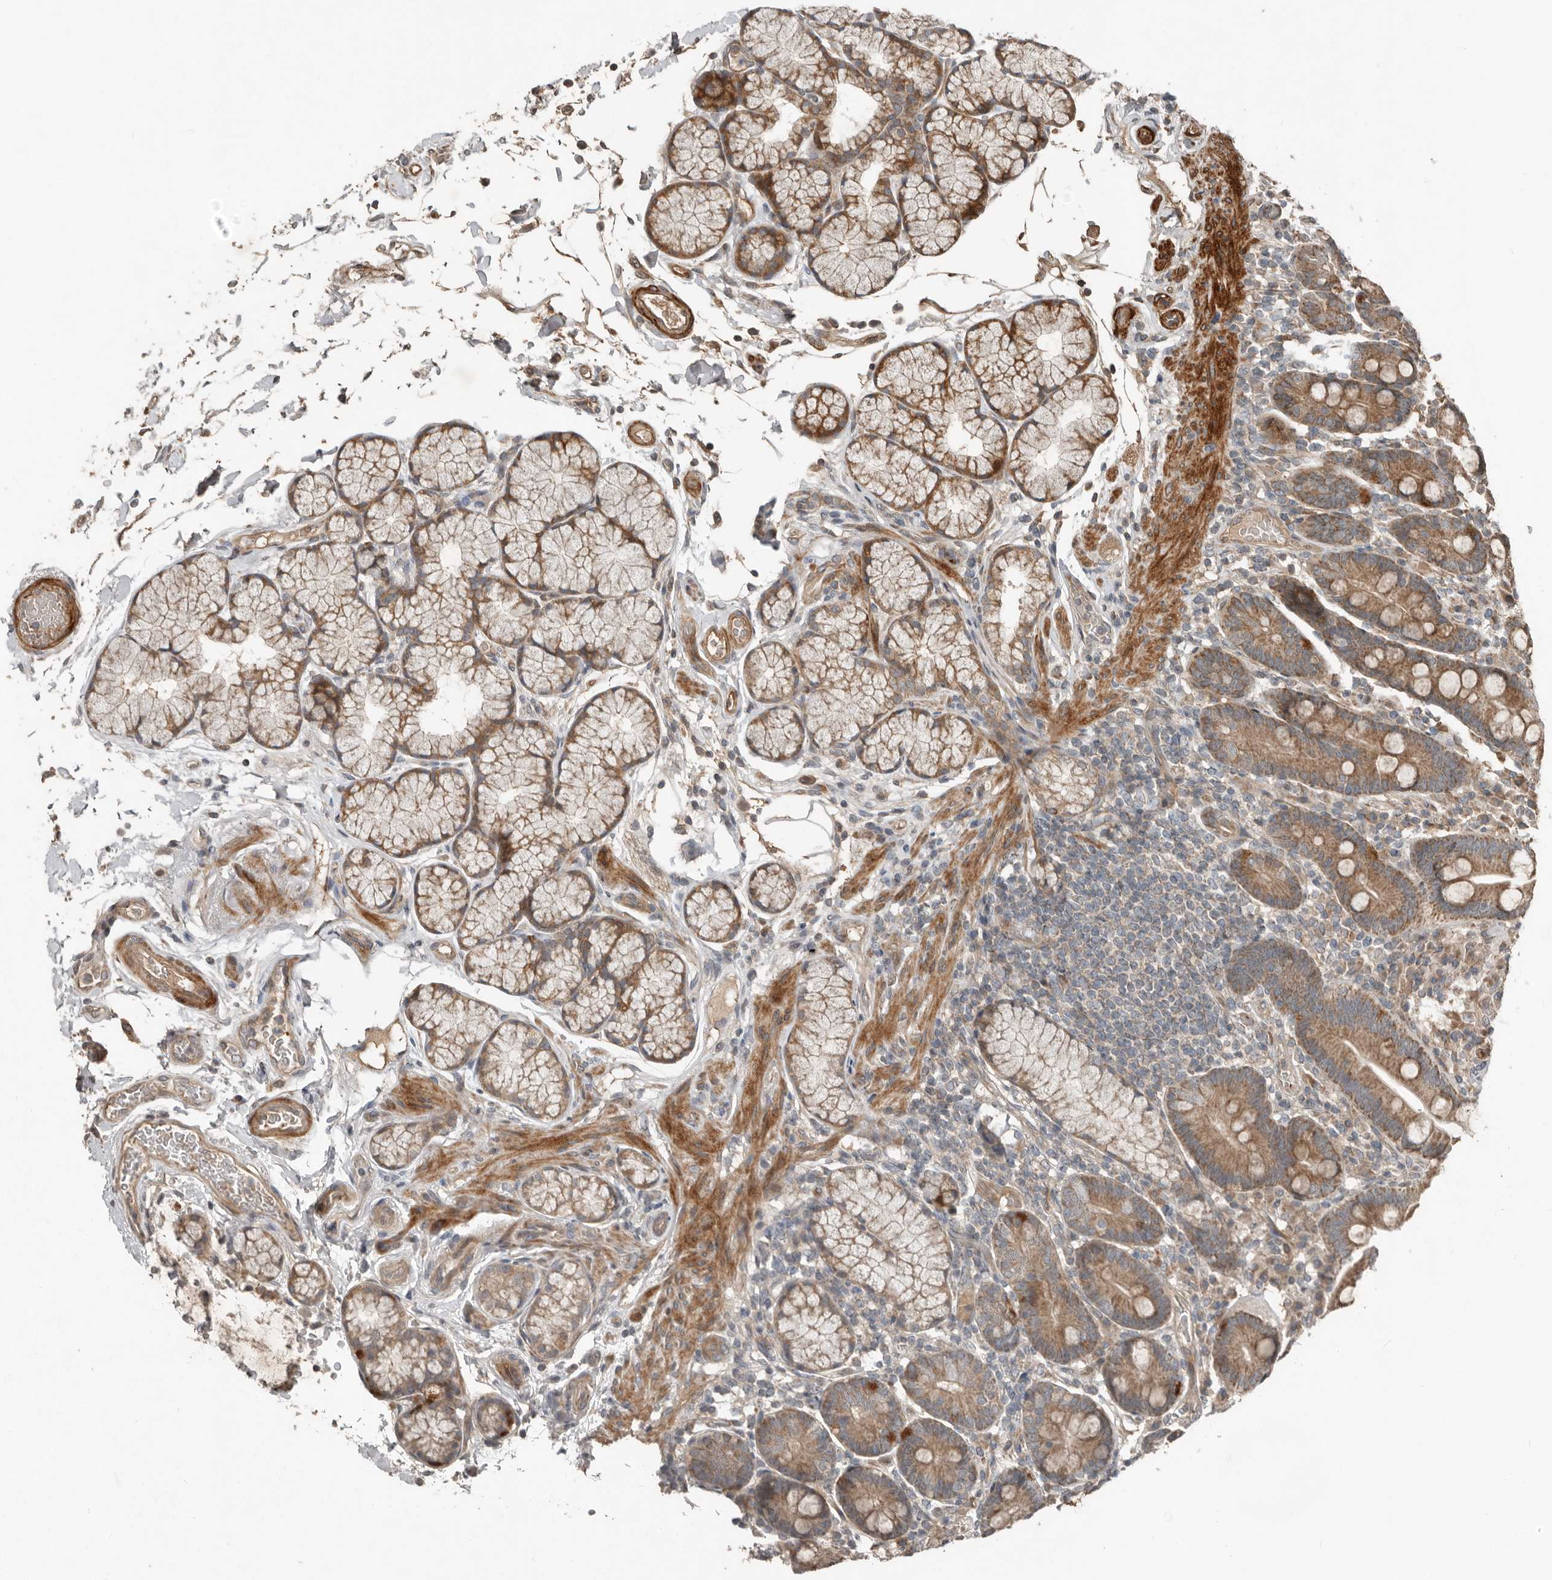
{"staining": {"intensity": "moderate", "quantity": ">75%", "location": "cytoplasmic/membranous"}, "tissue": "duodenum", "cell_type": "Glandular cells", "image_type": "normal", "snomed": [{"axis": "morphology", "description": "Normal tissue, NOS"}, {"axis": "topography", "description": "Small intestine, NOS"}], "caption": "A brown stain shows moderate cytoplasmic/membranous staining of a protein in glandular cells of benign duodenum.", "gene": "SLC6A7", "patient": {"sex": "female", "age": 71}}